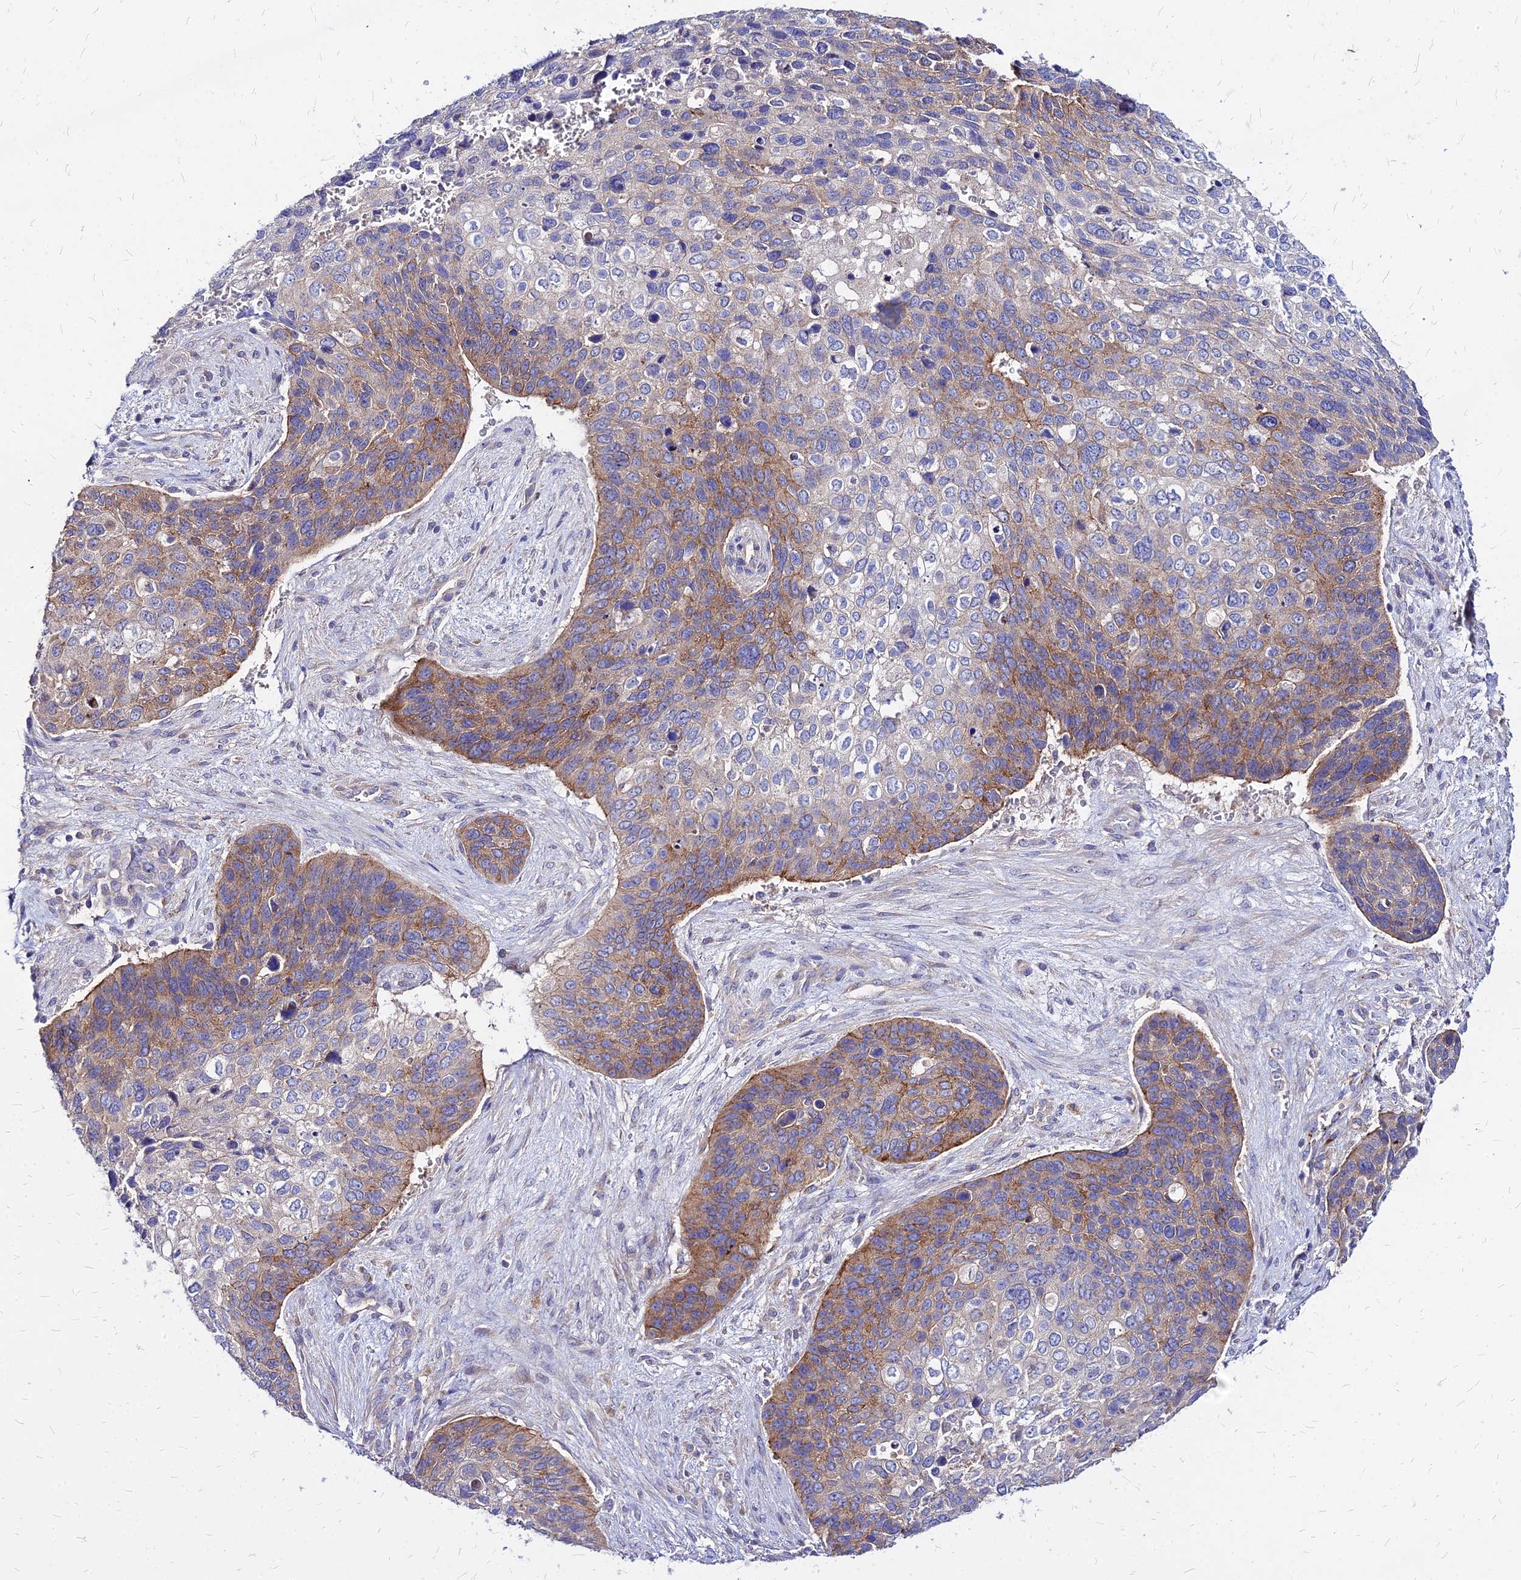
{"staining": {"intensity": "moderate", "quantity": "25%-75%", "location": "cytoplasmic/membranous"}, "tissue": "skin cancer", "cell_type": "Tumor cells", "image_type": "cancer", "snomed": [{"axis": "morphology", "description": "Basal cell carcinoma"}, {"axis": "topography", "description": "Skin"}], "caption": "Brown immunohistochemical staining in skin cancer (basal cell carcinoma) exhibits moderate cytoplasmic/membranous expression in about 25%-75% of tumor cells.", "gene": "COMMD10", "patient": {"sex": "female", "age": 74}}